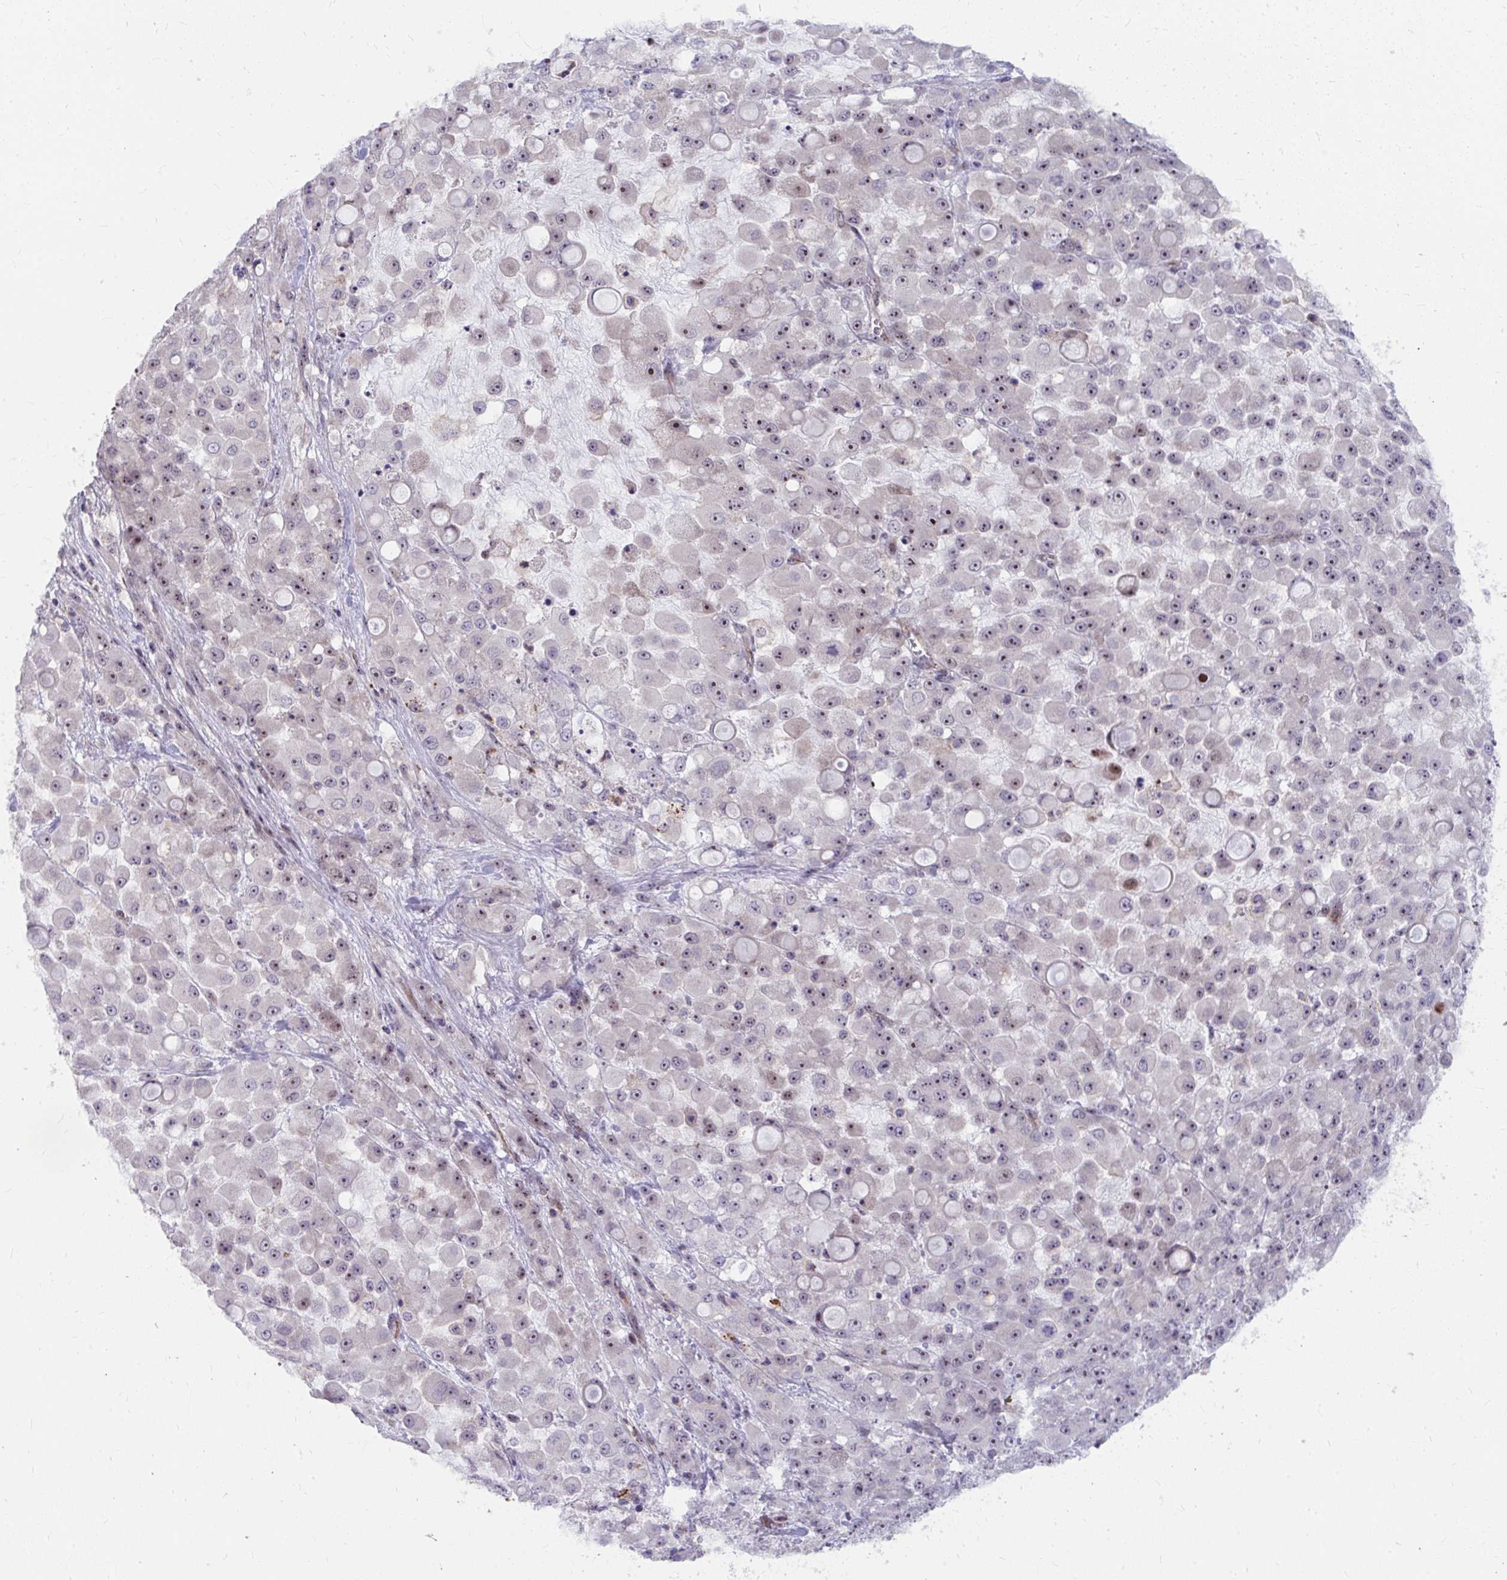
{"staining": {"intensity": "moderate", "quantity": ">75%", "location": "nuclear"}, "tissue": "stomach cancer", "cell_type": "Tumor cells", "image_type": "cancer", "snomed": [{"axis": "morphology", "description": "Adenocarcinoma, NOS"}, {"axis": "topography", "description": "Stomach"}], "caption": "Immunohistochemical staining of stomach adenocarcinoma exhibits moderate nuclear protein staining in about >75% of tumor cells.", "gene": "MUS81", "patient": {"sex": "female", "age": 76}}